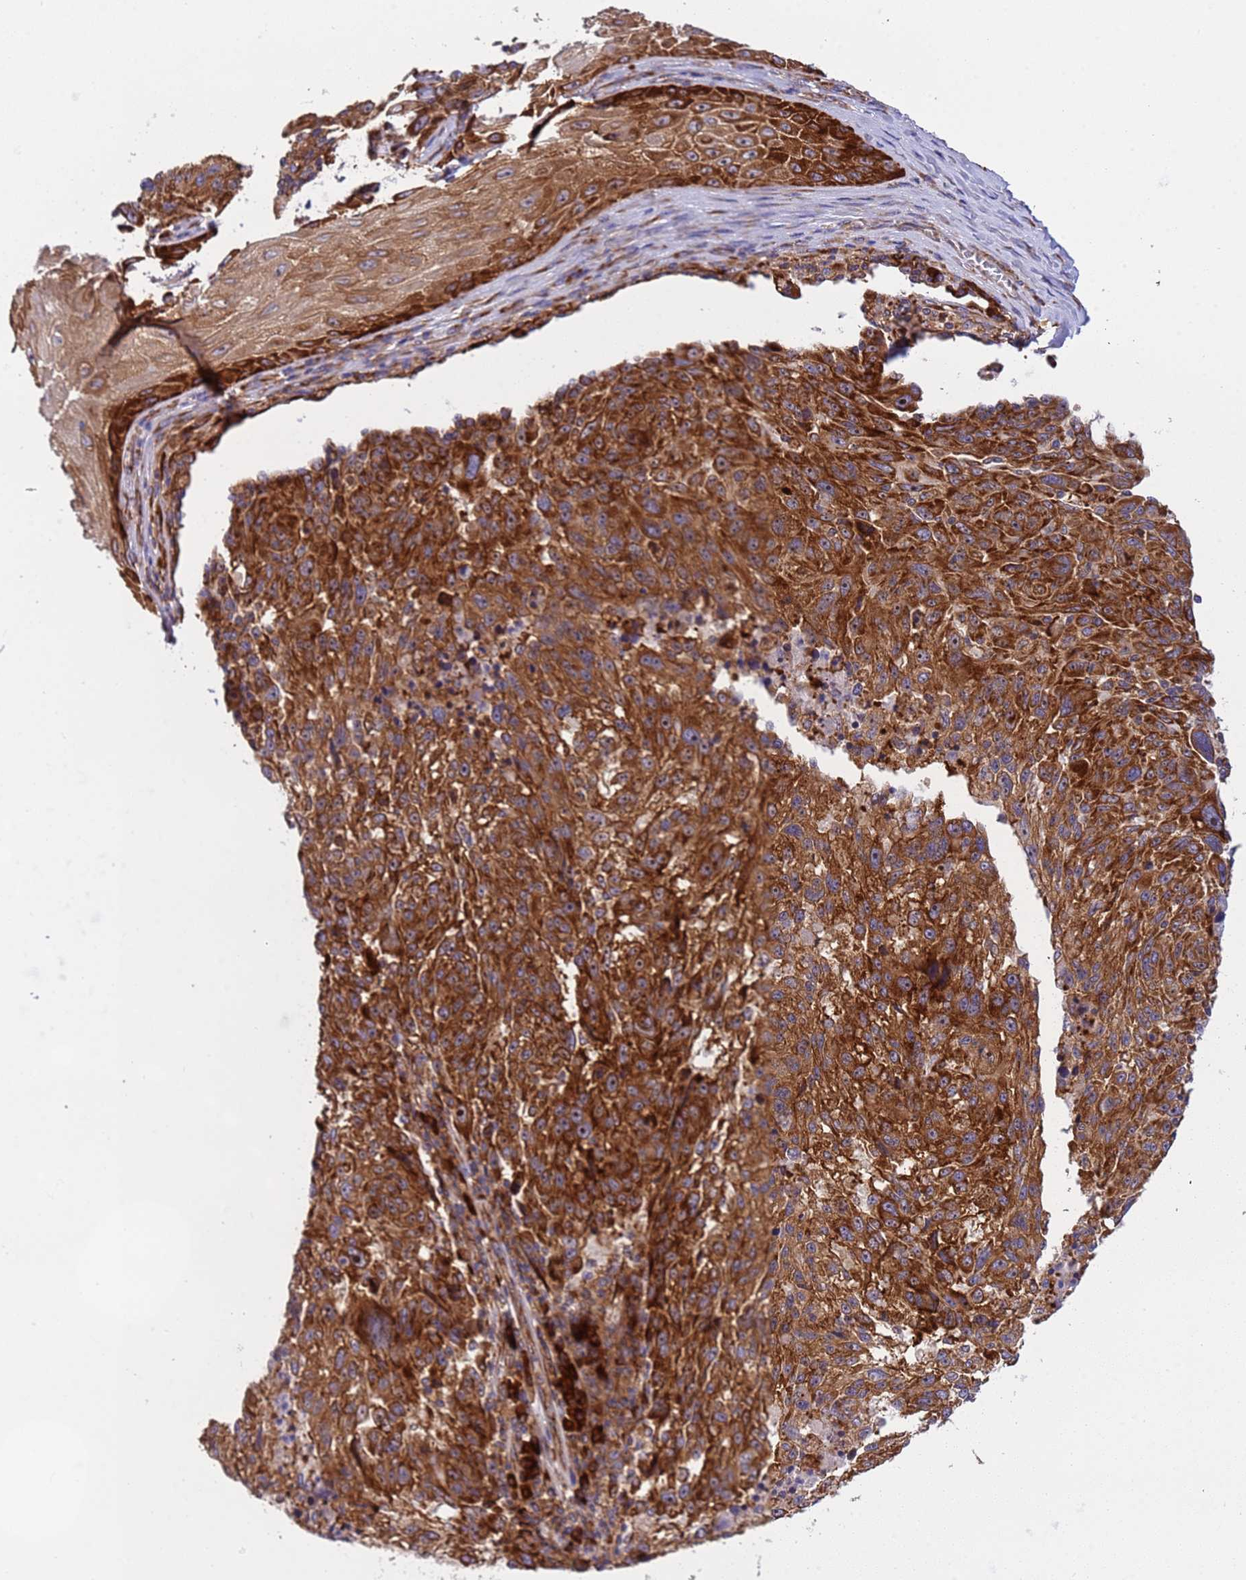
{"staining": {"intensity": "strong", "quantity": ">75%", "location": "cytoplasmic/membranous,nuclear"}, "tissue": "melanoma", "cell_type": "Tumor cells", "image_type": "cancer", "snomed": [{"axis": "morphology", "description": "Malignant melanoma, NOS"}, {"axis": "topography", "description": "Skin"}], "caption": "The image shows staining of melanoma, revealing strong cytoplasmic/membranous and nuclear protein positivity (brown color) within tumor cells.", "gene": "RPL36", "patient": {"sex": "male", "age": 53}}